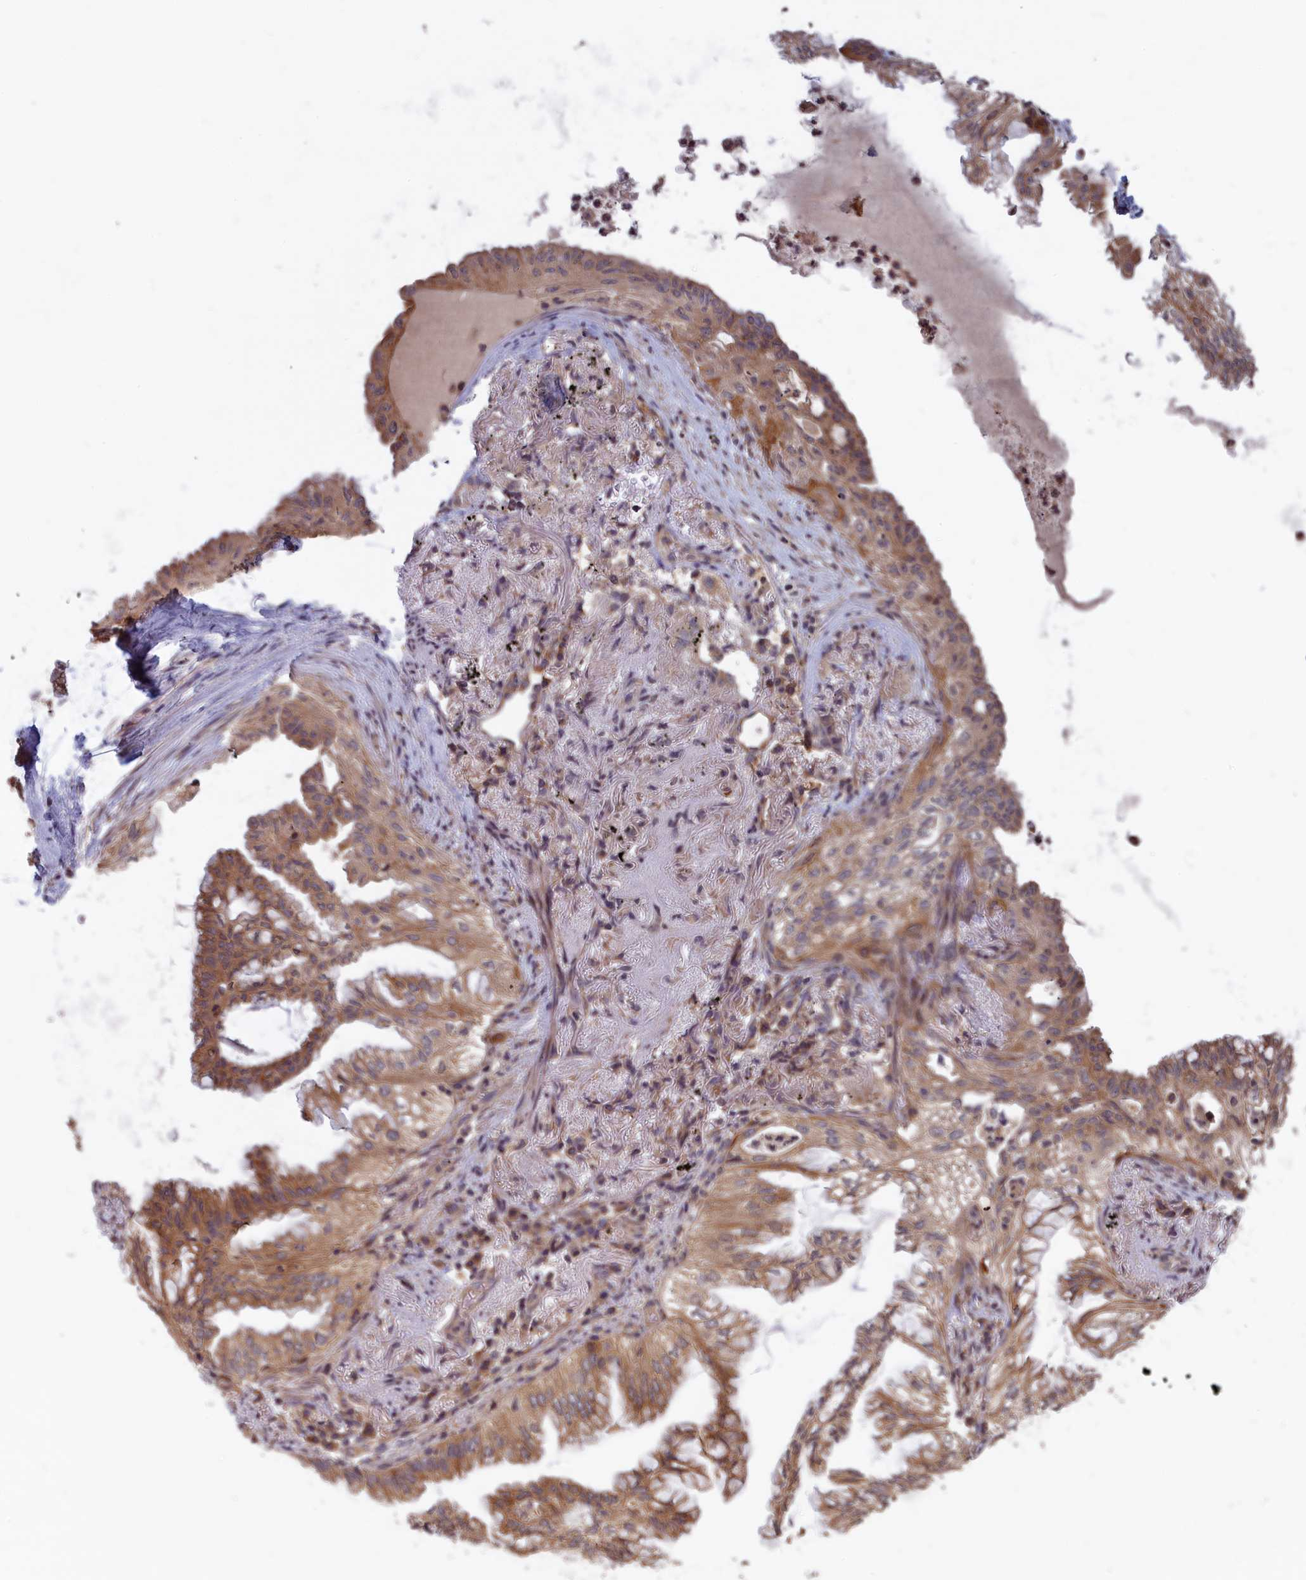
{"staining": {"intensity": "moderate", "quantity": "25%-75%", "location": "cytoplasmic/membranous"}, "tissue": "lung cancer", "cell_type": "Tumor cells", "image_type": "cancer", "snomed": [{"axis": "morphology", "description": "Adenocarcinoma, NOS"}, {"axis": "topography", "description": "Lung"}], "caption": "Adenocarcinoma (lung) tissue displays moderate cytoplasmic/membranous expression in about 25%-75% of tumor cells The staining was performed using DAB, with brown indicating positive protein expression. Nuclei are stained blue with hematoxylin.", "gene": "CACTIN", "patient": {"sex": "female", "age": 70}}